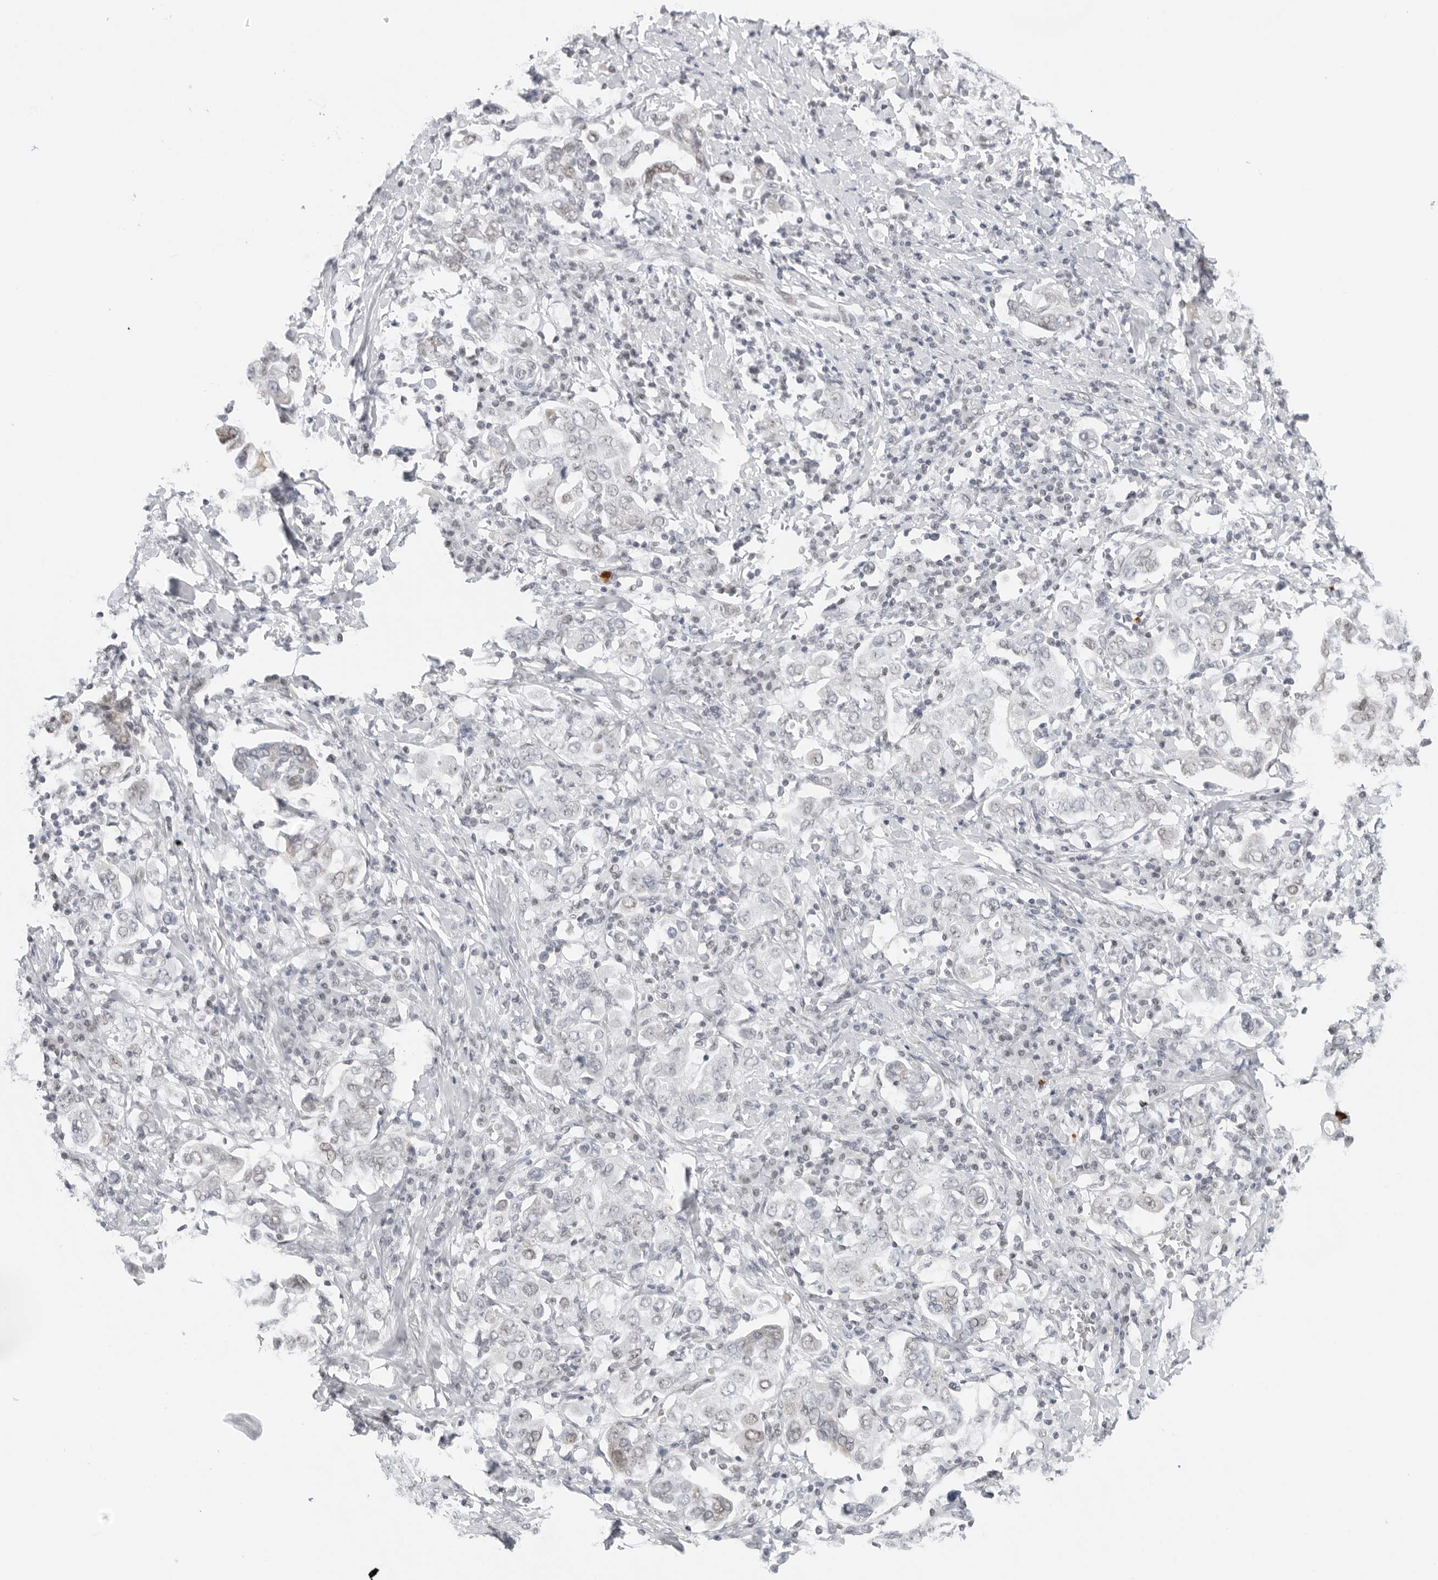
{"staining": {"intensity": "negative", "quantity": "none", "location": "none"}, "tissue": "stomach cancer", "cell_type": "Tumor cells", "image_type": "cancer", "snomed": [{"axis": "morphology", "description": "Adenocarcinoma, NOS"}, {"axis": "topography", "description": "Stomach, upper"}], "caption": "This is an IHC micrograph of human stomach cancer (adenocarcinoma). There is no positivity in tumor cells.", "gene": "FOXK2", "patient": {"sex": "male", "age": 62}}